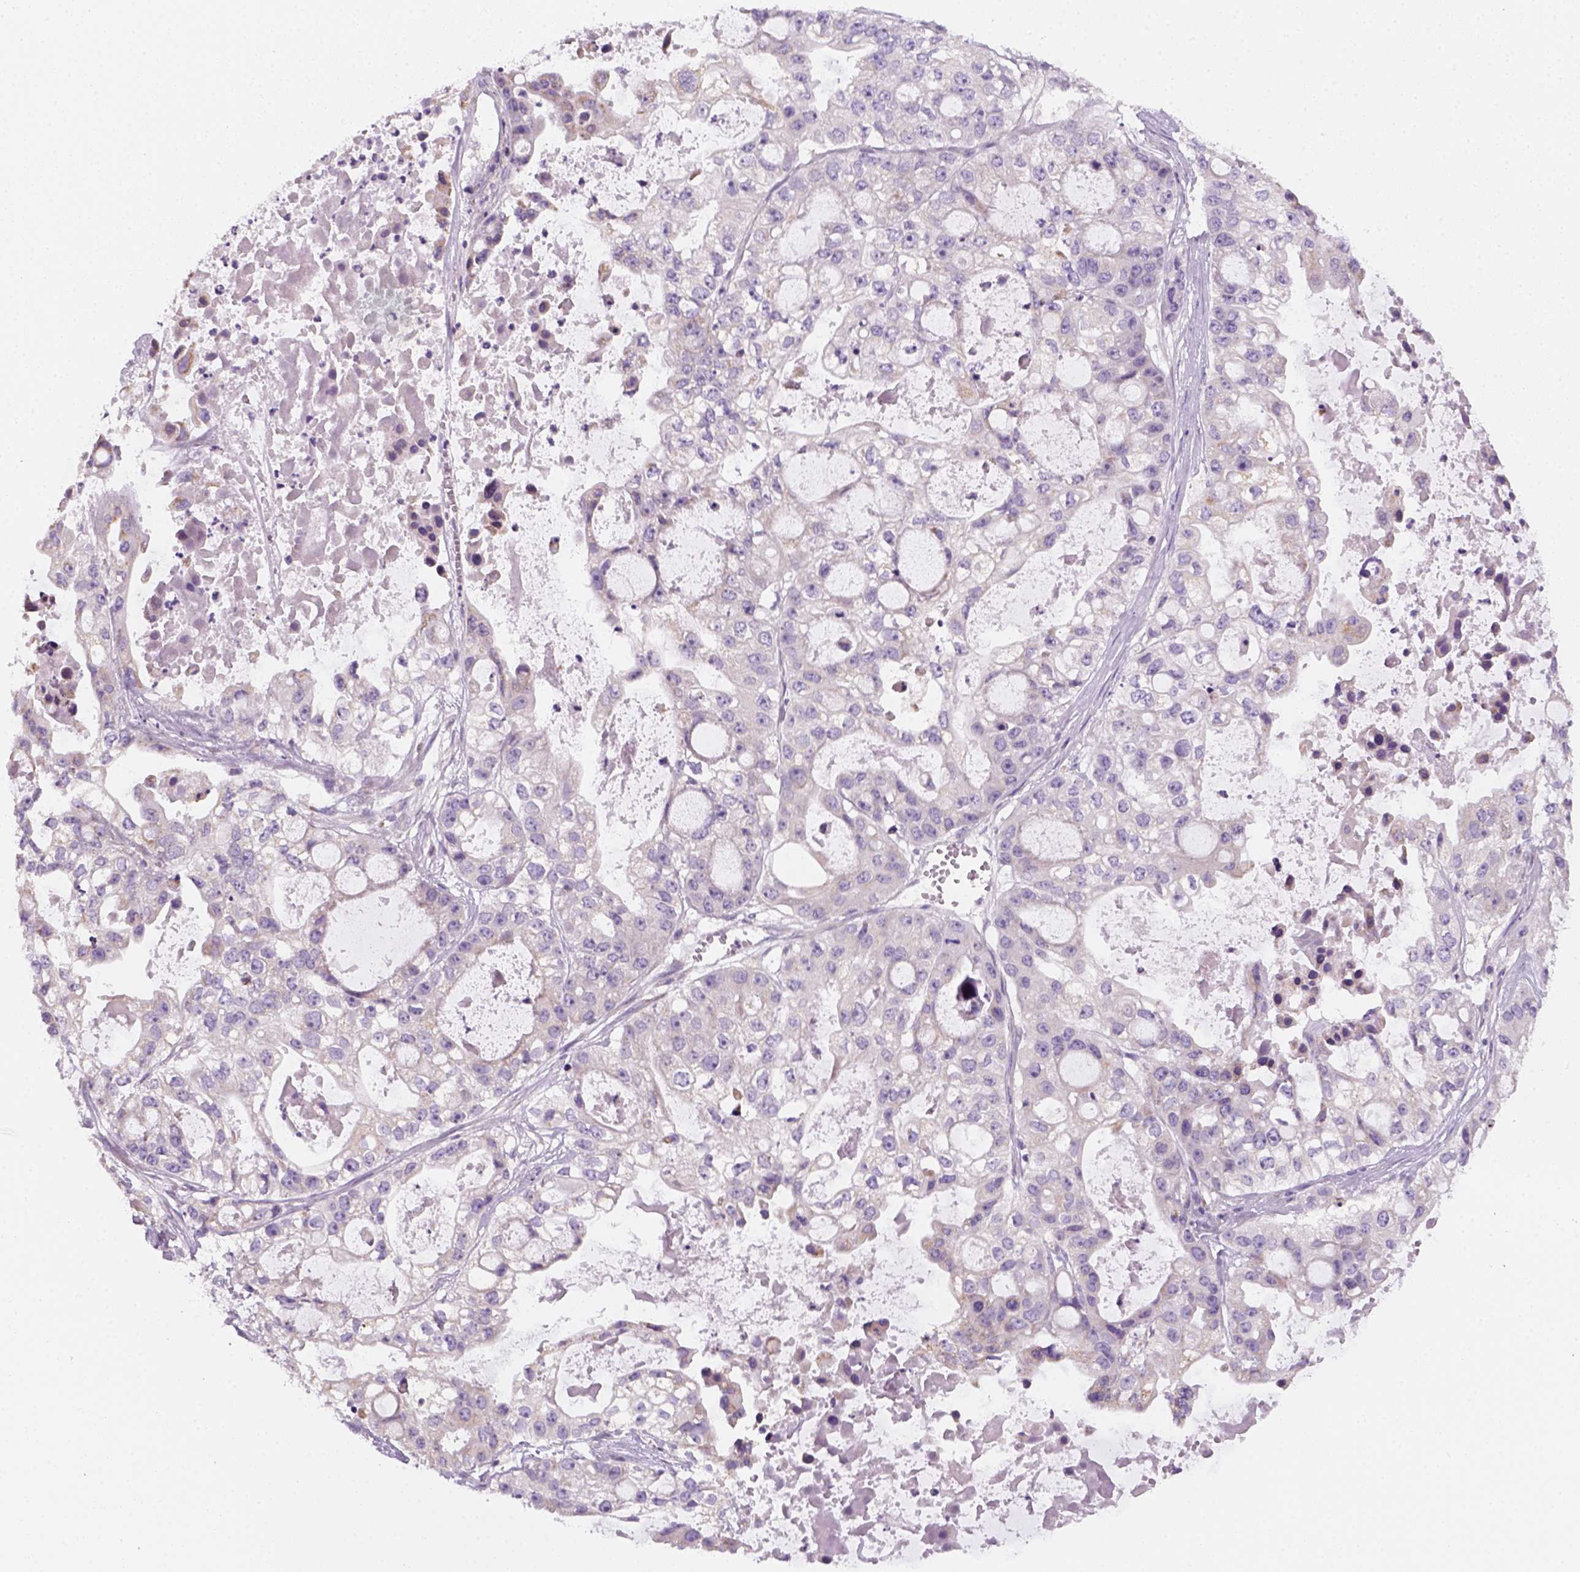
{"staining": {"intensity": "negative", "quantity": "none", "location": "none"}, "tissue": "ovarian cancer", "cell_type": "Tumor cells", "image_type": "cancer", "snomed": [{"axis": "morphology", "description": "Cystadenocarcinoma, serous, NOS"}, {"axis": "topography", "description": "Ovary"}], "caption": "The photomicrograph shows no significant expression in tumor cells of ovarian cancer (serous cystadenocarcinoma).", "gene": "AWAT2", "patient": {"sex": "female", "age": 56}}